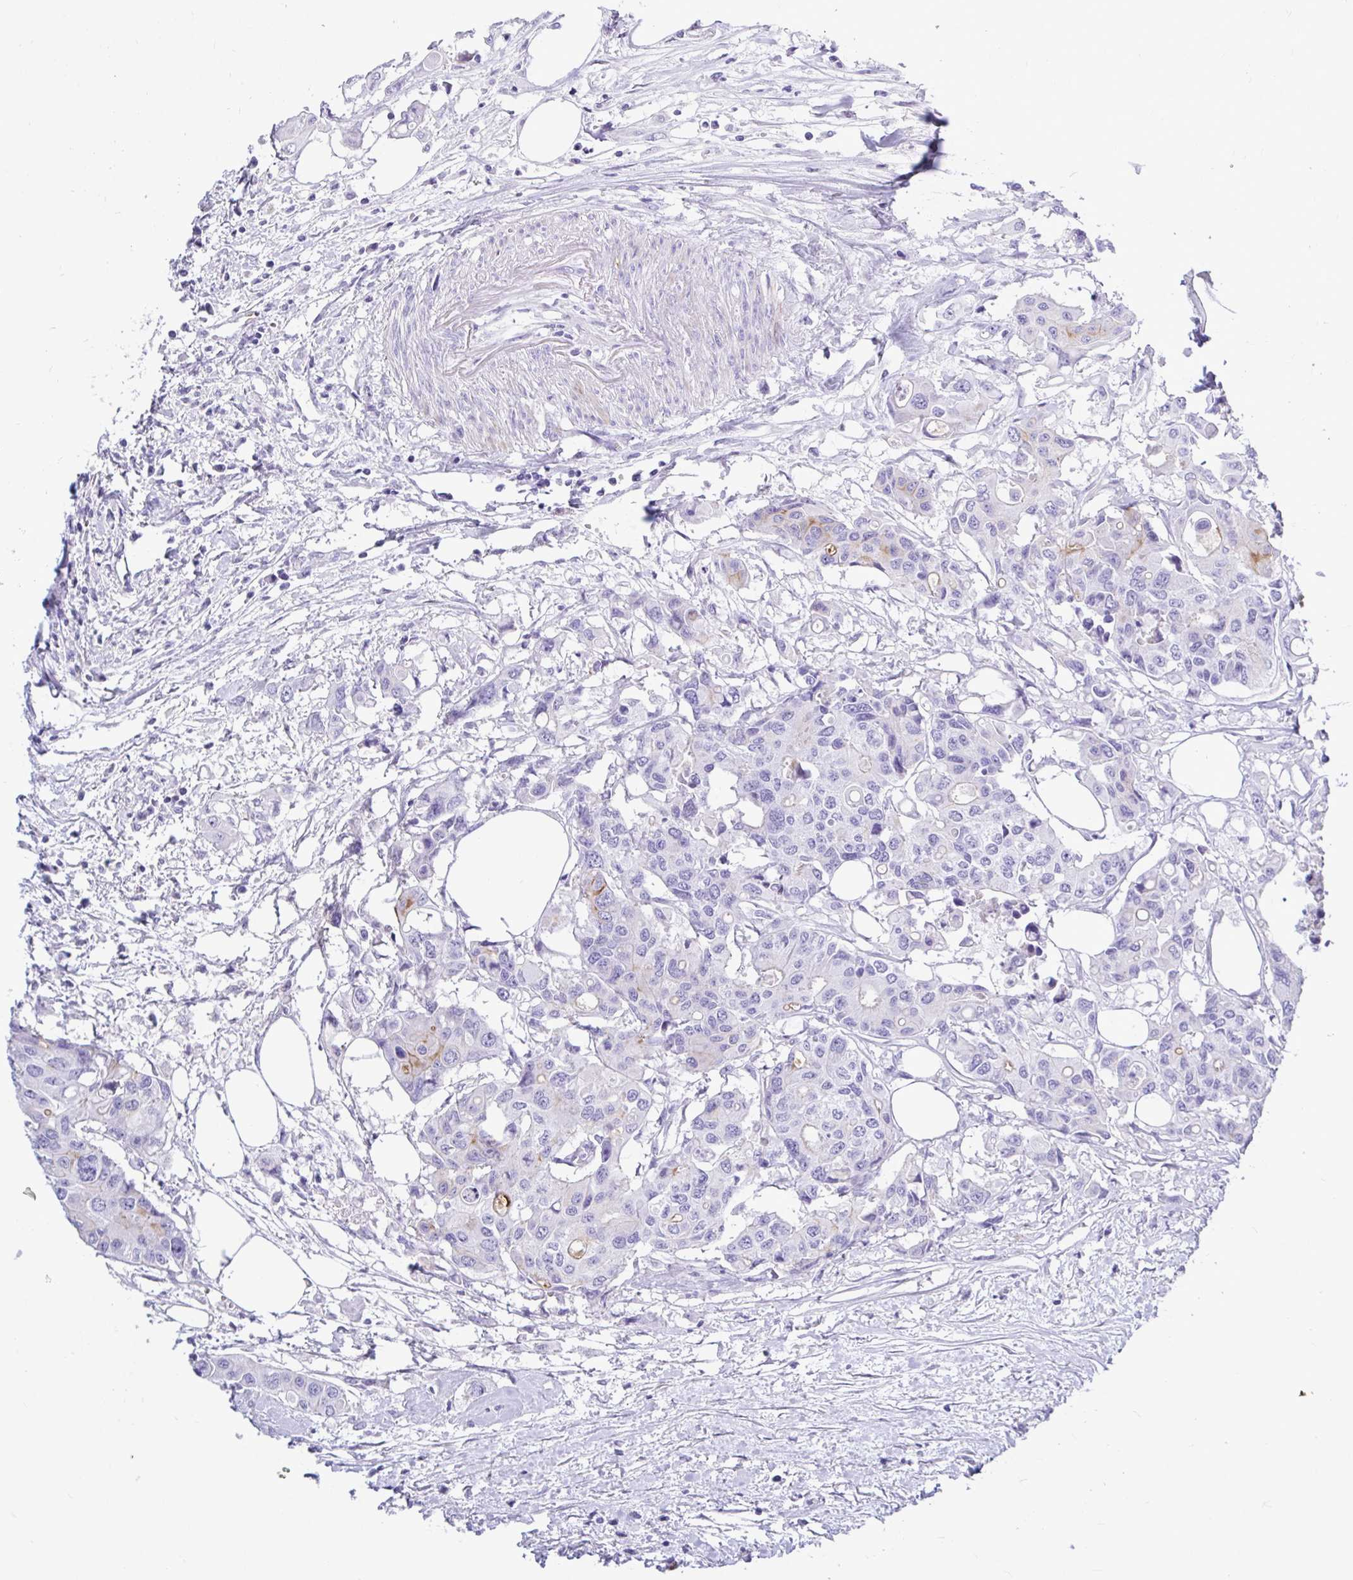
{"staining": {"intensity": "negative", "quantity": "none", "location": "none"}, "tissue": "colorectal cancer", "cell_type": "Tumor cells", "image_type": "cancer", "snomed": [{"axis": "morphology", "description": "Adenocarcinoma, NOS"}, {"axis": "topography", "description": "Colon"}], "caption": "The IHC micrograph has no significant positivity in tumor cells of colorectal cancer (adenocarcinoma) tissue.", "gene": "ABCG2", "patient": {"sex": "male", "age": 77}}